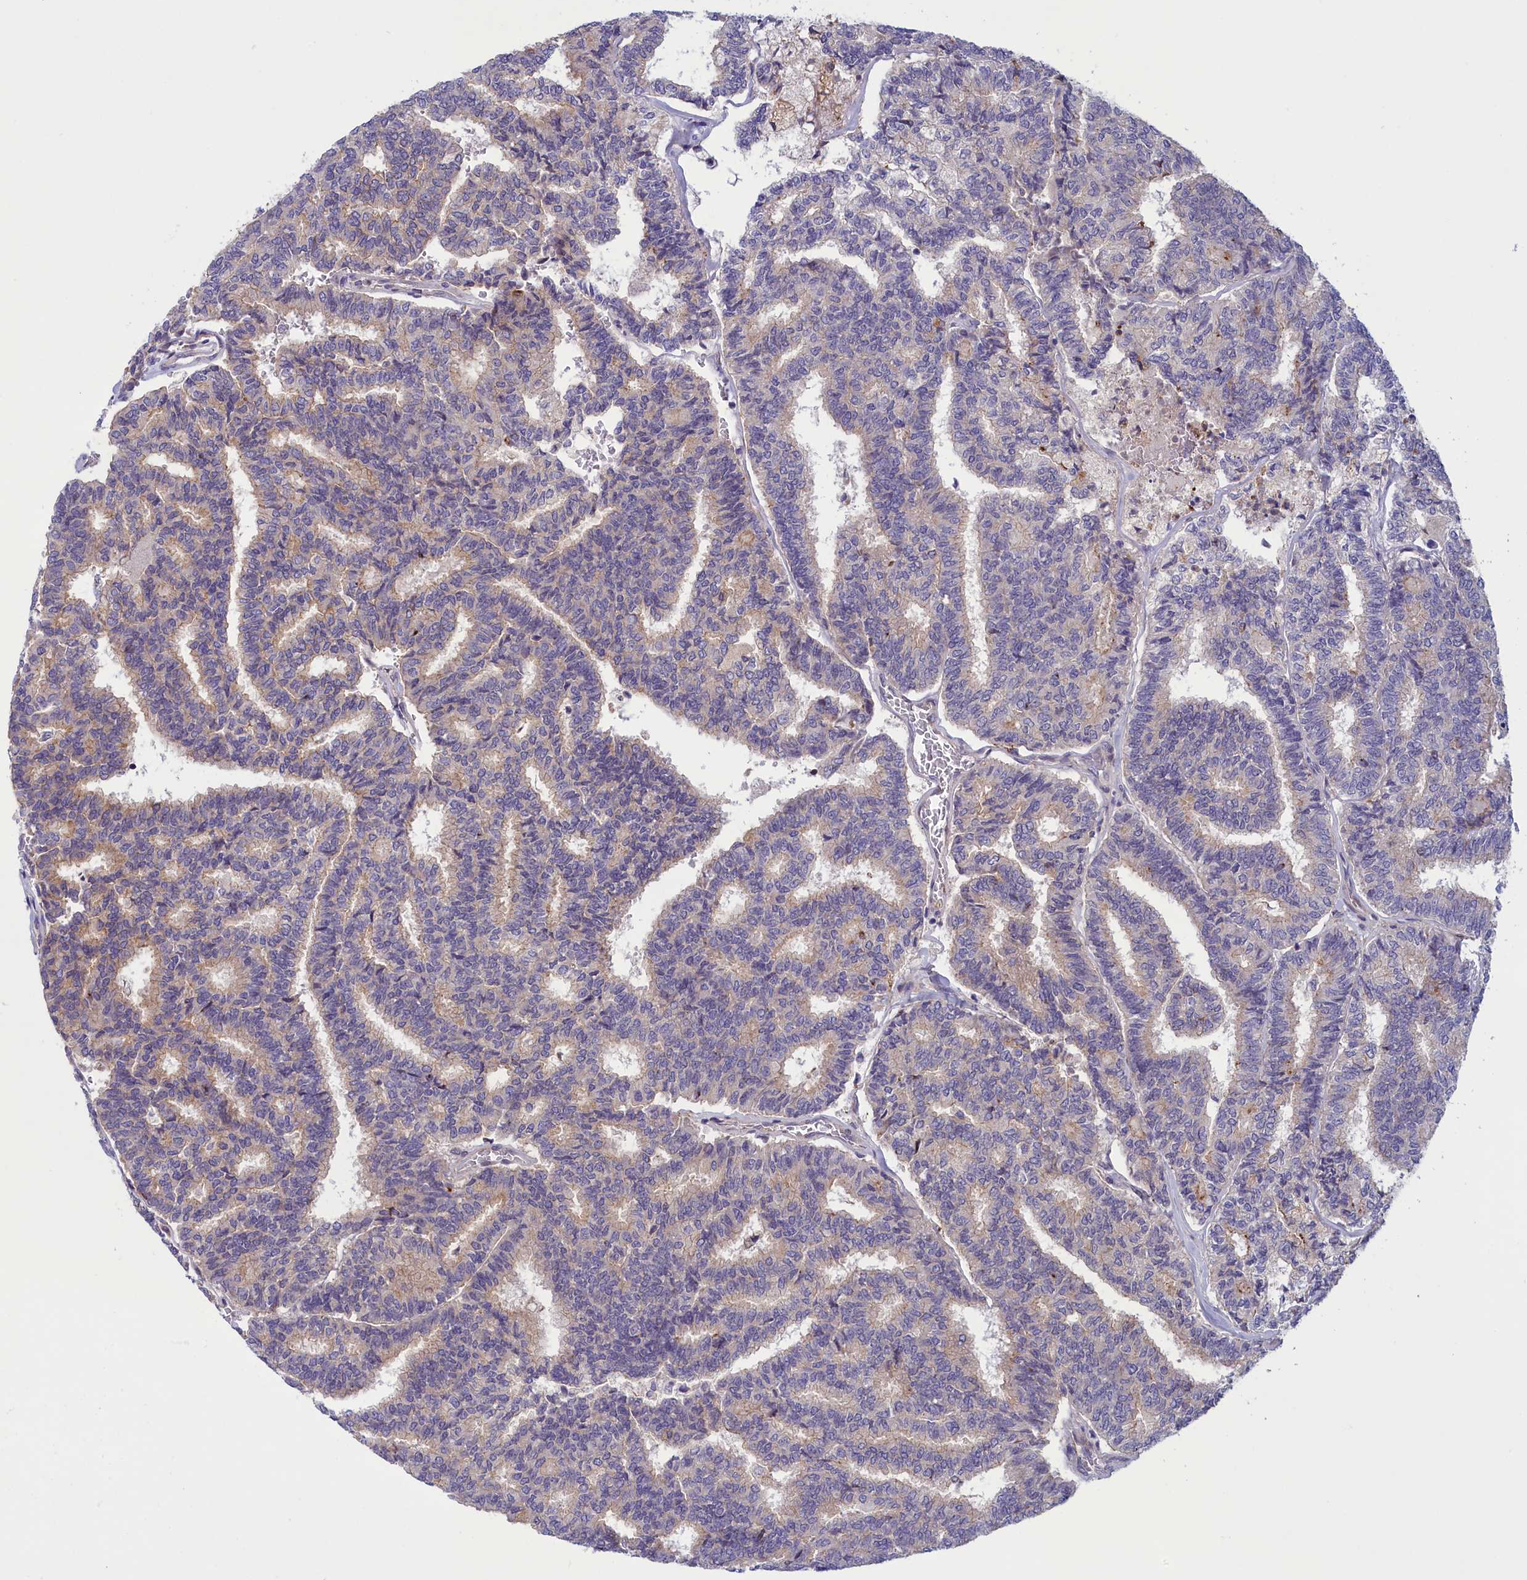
{"staining": {"intensity": "weak", "quantity": "<25%", "location": "cytoplasmic/membranous"}, "tissue": "thyroid cancer", "cell_type": "Tumor cells", "image_type": "cancer", "snomed": [{"axis": "morphology", "description": "Papillary adenocarcinoma, NOS"}, {"axis": "topography", "description": "Thyroid gland"}], "caption": "Tumor cells show no significant expression in thyroid cancer (papillary adenocarcinoma).", "gene": "CORO2A", "patient": {"sex": "female", "age": 35}}